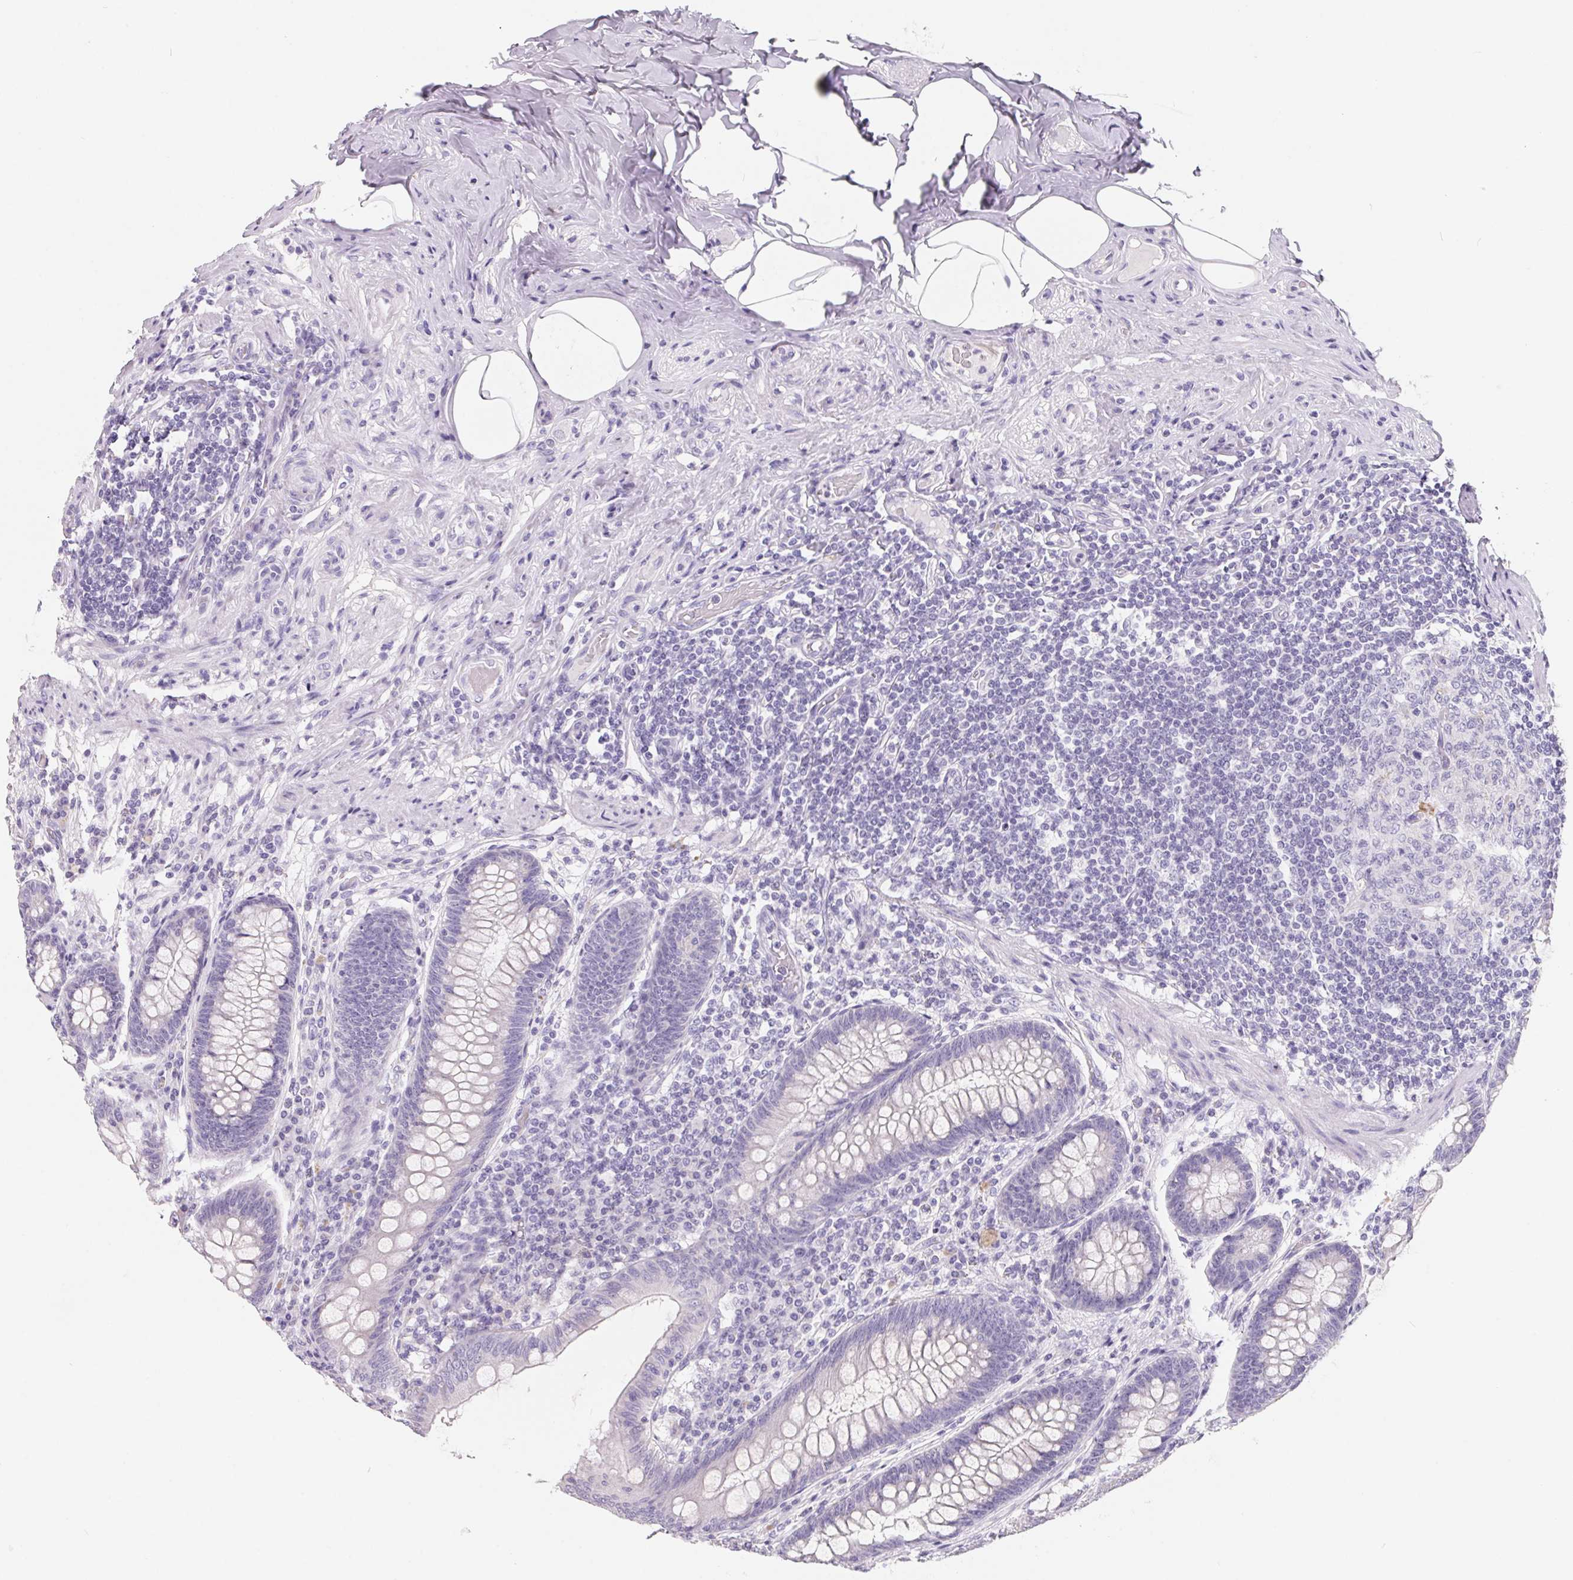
{"staining": {"intensity": "negative", "quantity": "none", "location": "none"}, "tissue": "appendix", "cell_type": "Glandular cells", "image_type": "normal", "snomed": [{"axis": "morphology", "description": "Normal tissue, NOS"}, {"axis": "topography", "description": "Appendix"}], "caption": "Immunohistochemistry of normal appendix shows no staining in glandular cells. (DAB (3,3'-diaminobenzidine) IHC, high magnification).", "gene": "FDX1", "patient": {"sex": "male", "age": 71}}